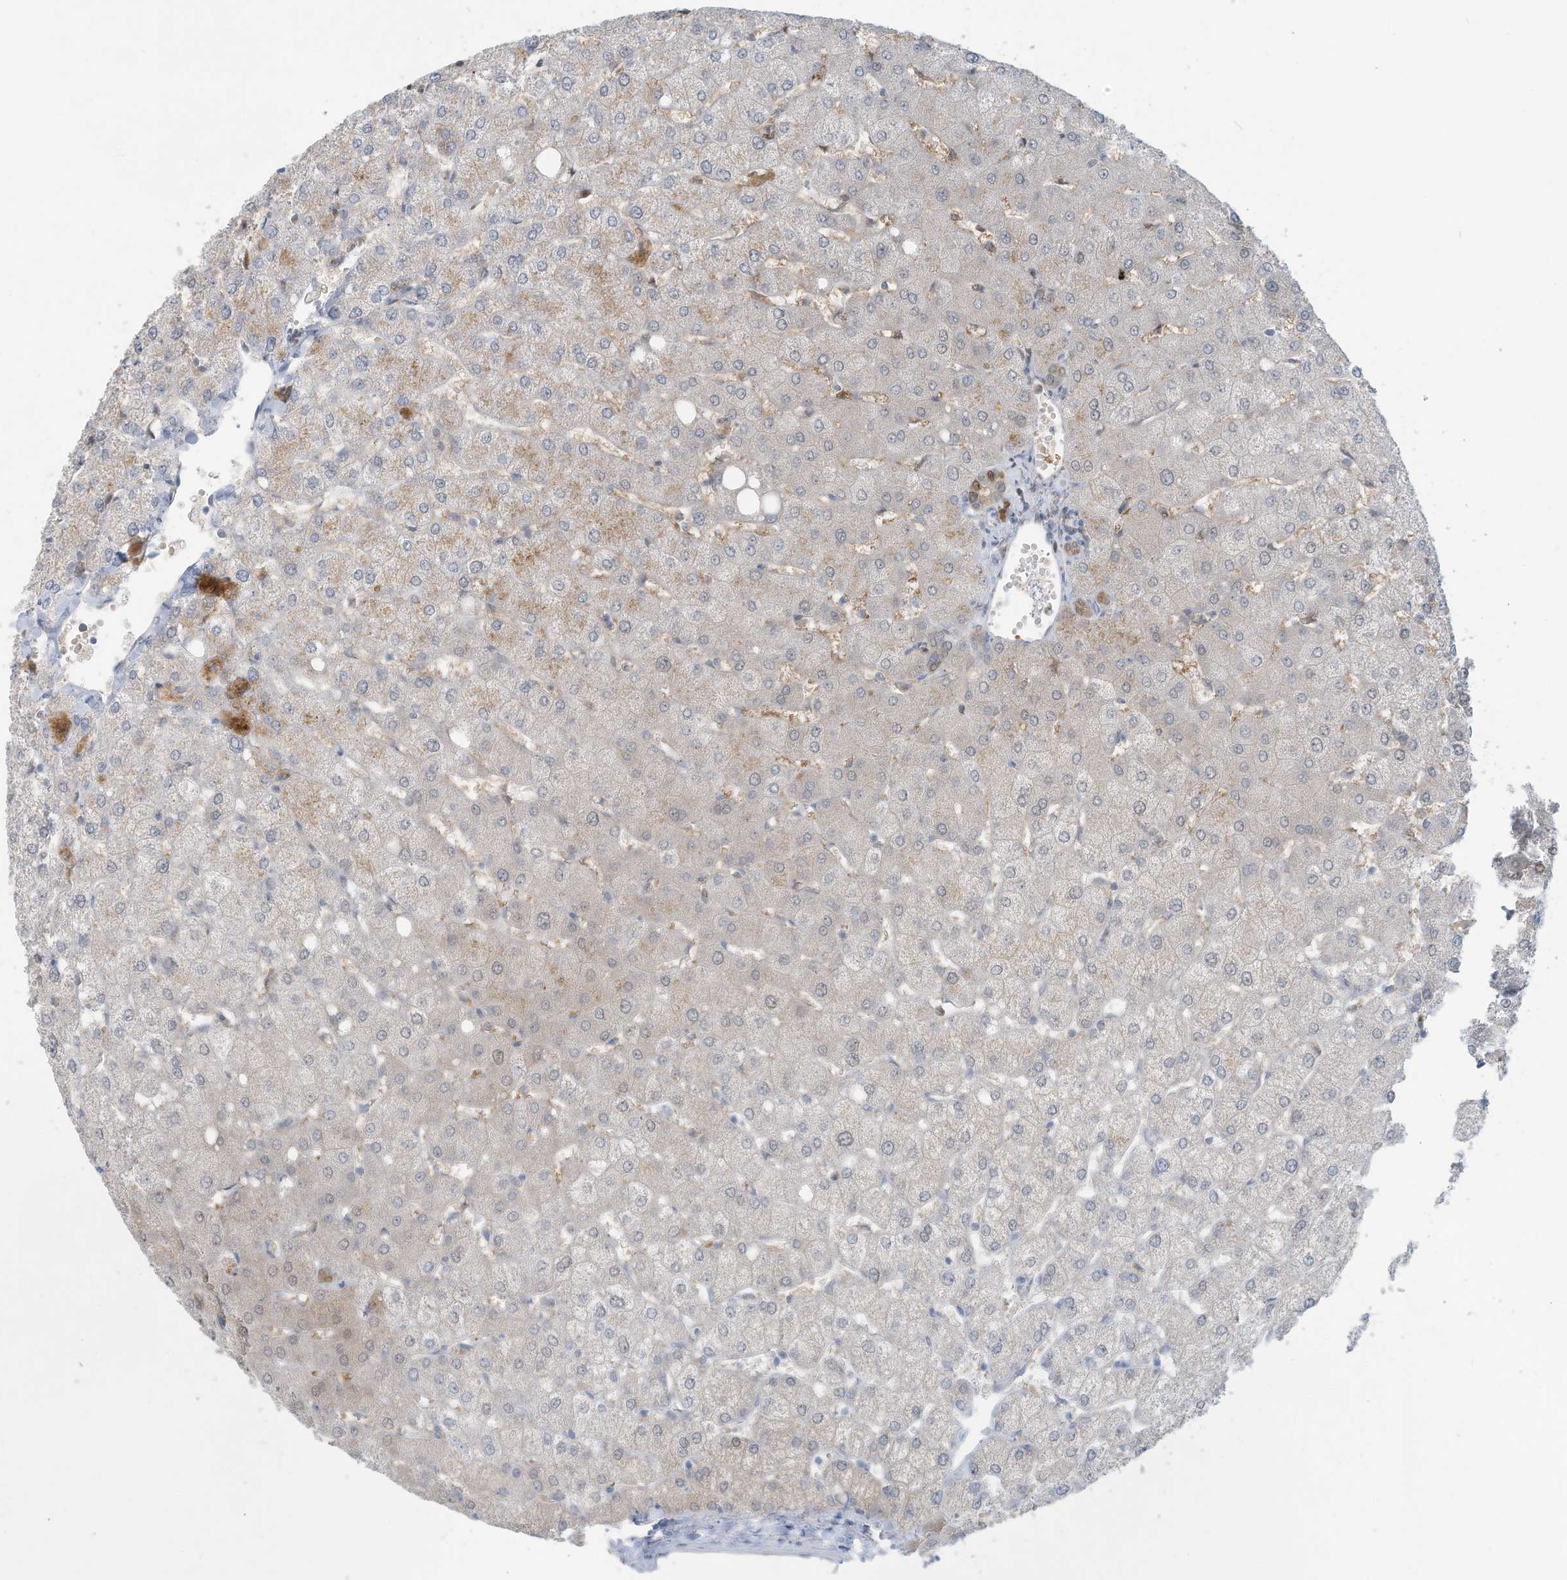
{"staining": {"intensity": "moderate", "quantity": "<25%", "location": "nuclear"}, "tissue": "liver", "cell_type": "Cholangiocytes", "image_type": "normal", "snomed": [{"axis": "morphology", "description": "Normal tissue, NOS"}, {"axis": "topography", "description": "Liver"}], "caption": "Immunohistochemical staining of benign human liver reveals moderate nuclear protein positivity in about <25% of cholangiocytes. (DAB IHC, brown staining for protein, blue staining for nuclei).", "gene": "ERI2", "patient": {"sex": "female", "age": 54}}